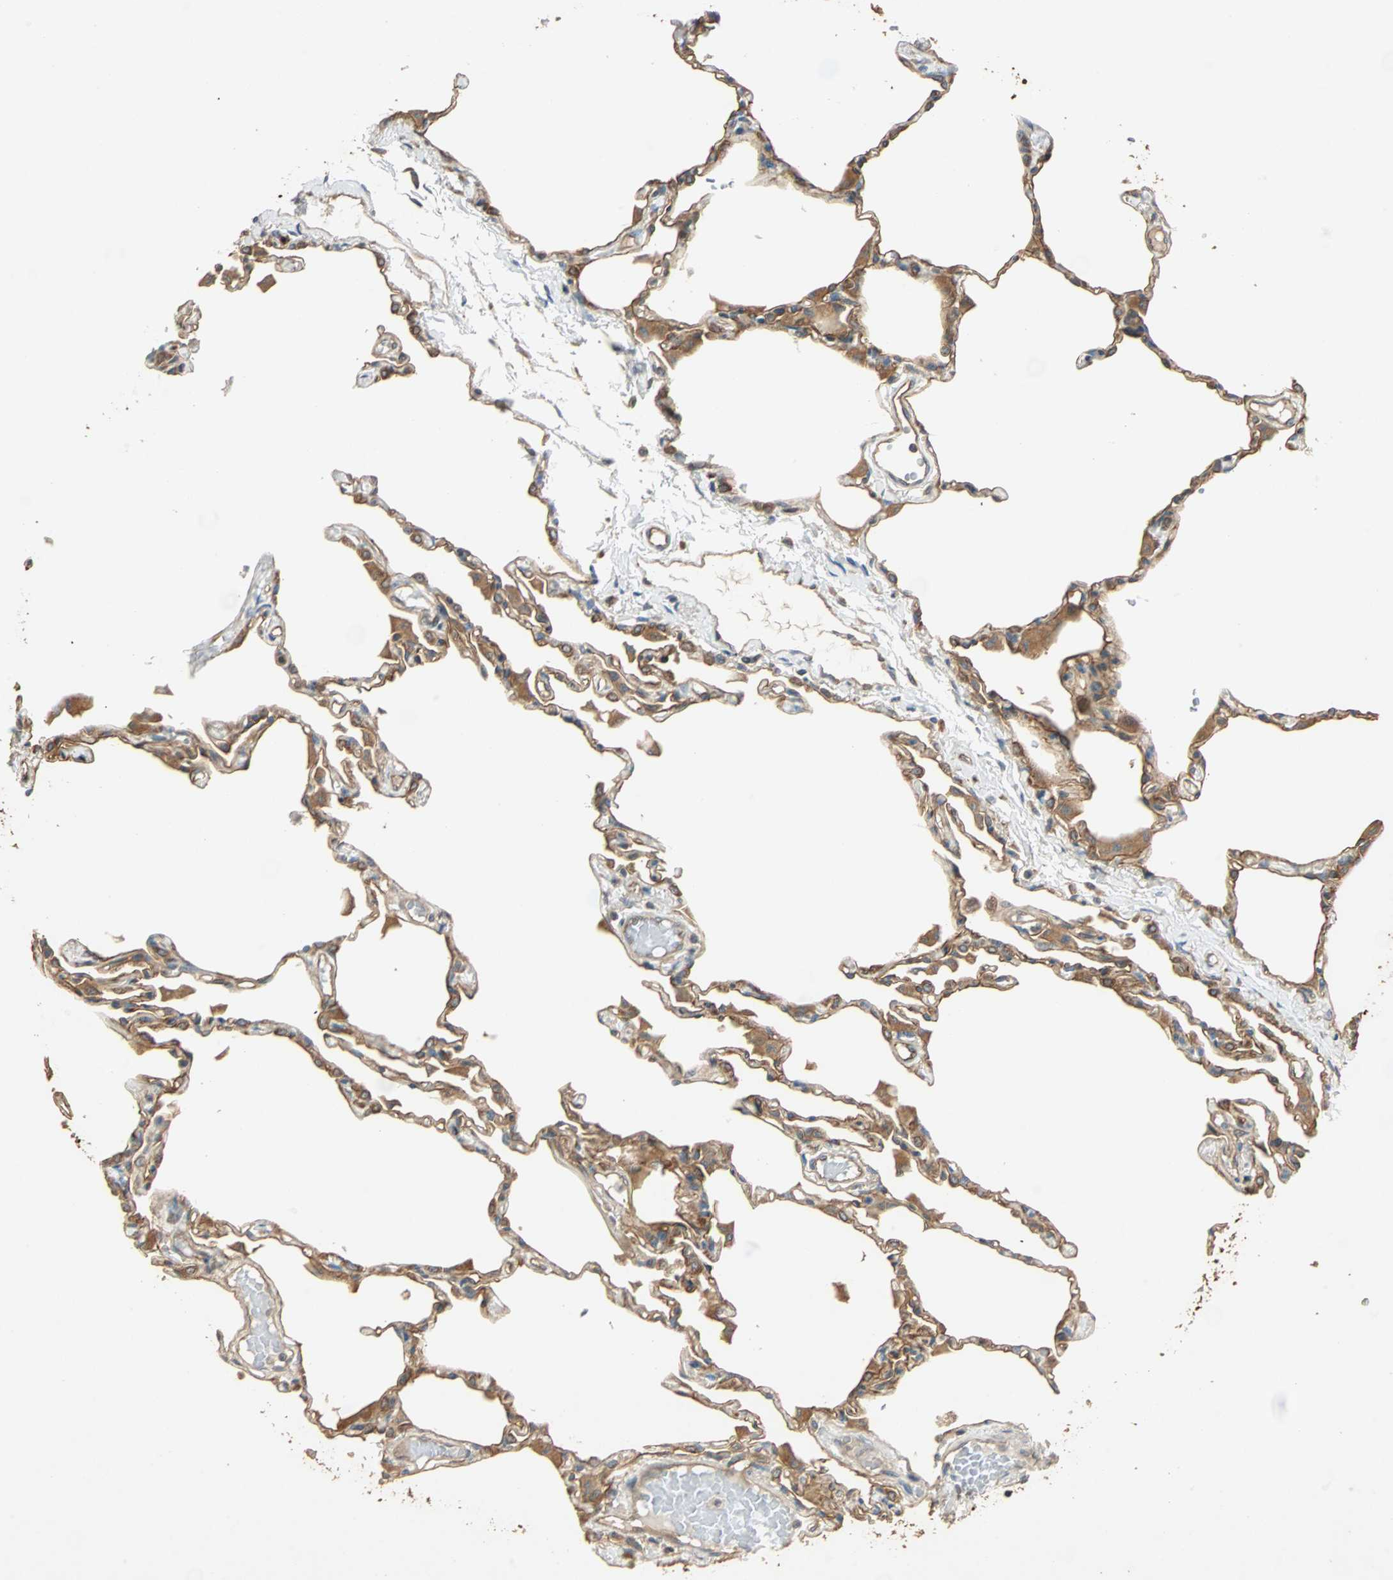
{"staining": {"intensity": "moderate", "quantity": ">75%", "location": "cytoplasmic/membranous"}, "tissue": "lung", "cell_type": "Alveolar cells", "image_type": "normal", "snomed": [{"axis": "morphology", "description": "Normal tissue, NOS"}, {"axis": "topography", "description": "Lung"}], "caption": "High-power microscopy captured an immunohistochemistry (IHC) micrograph of unremarkable lung, revealing moderate cytoplasmic/membranous expression in approximately >75% of alveolar cells.", "gene": "GALK1", "patient": {"sex": "female", "age": 49}}